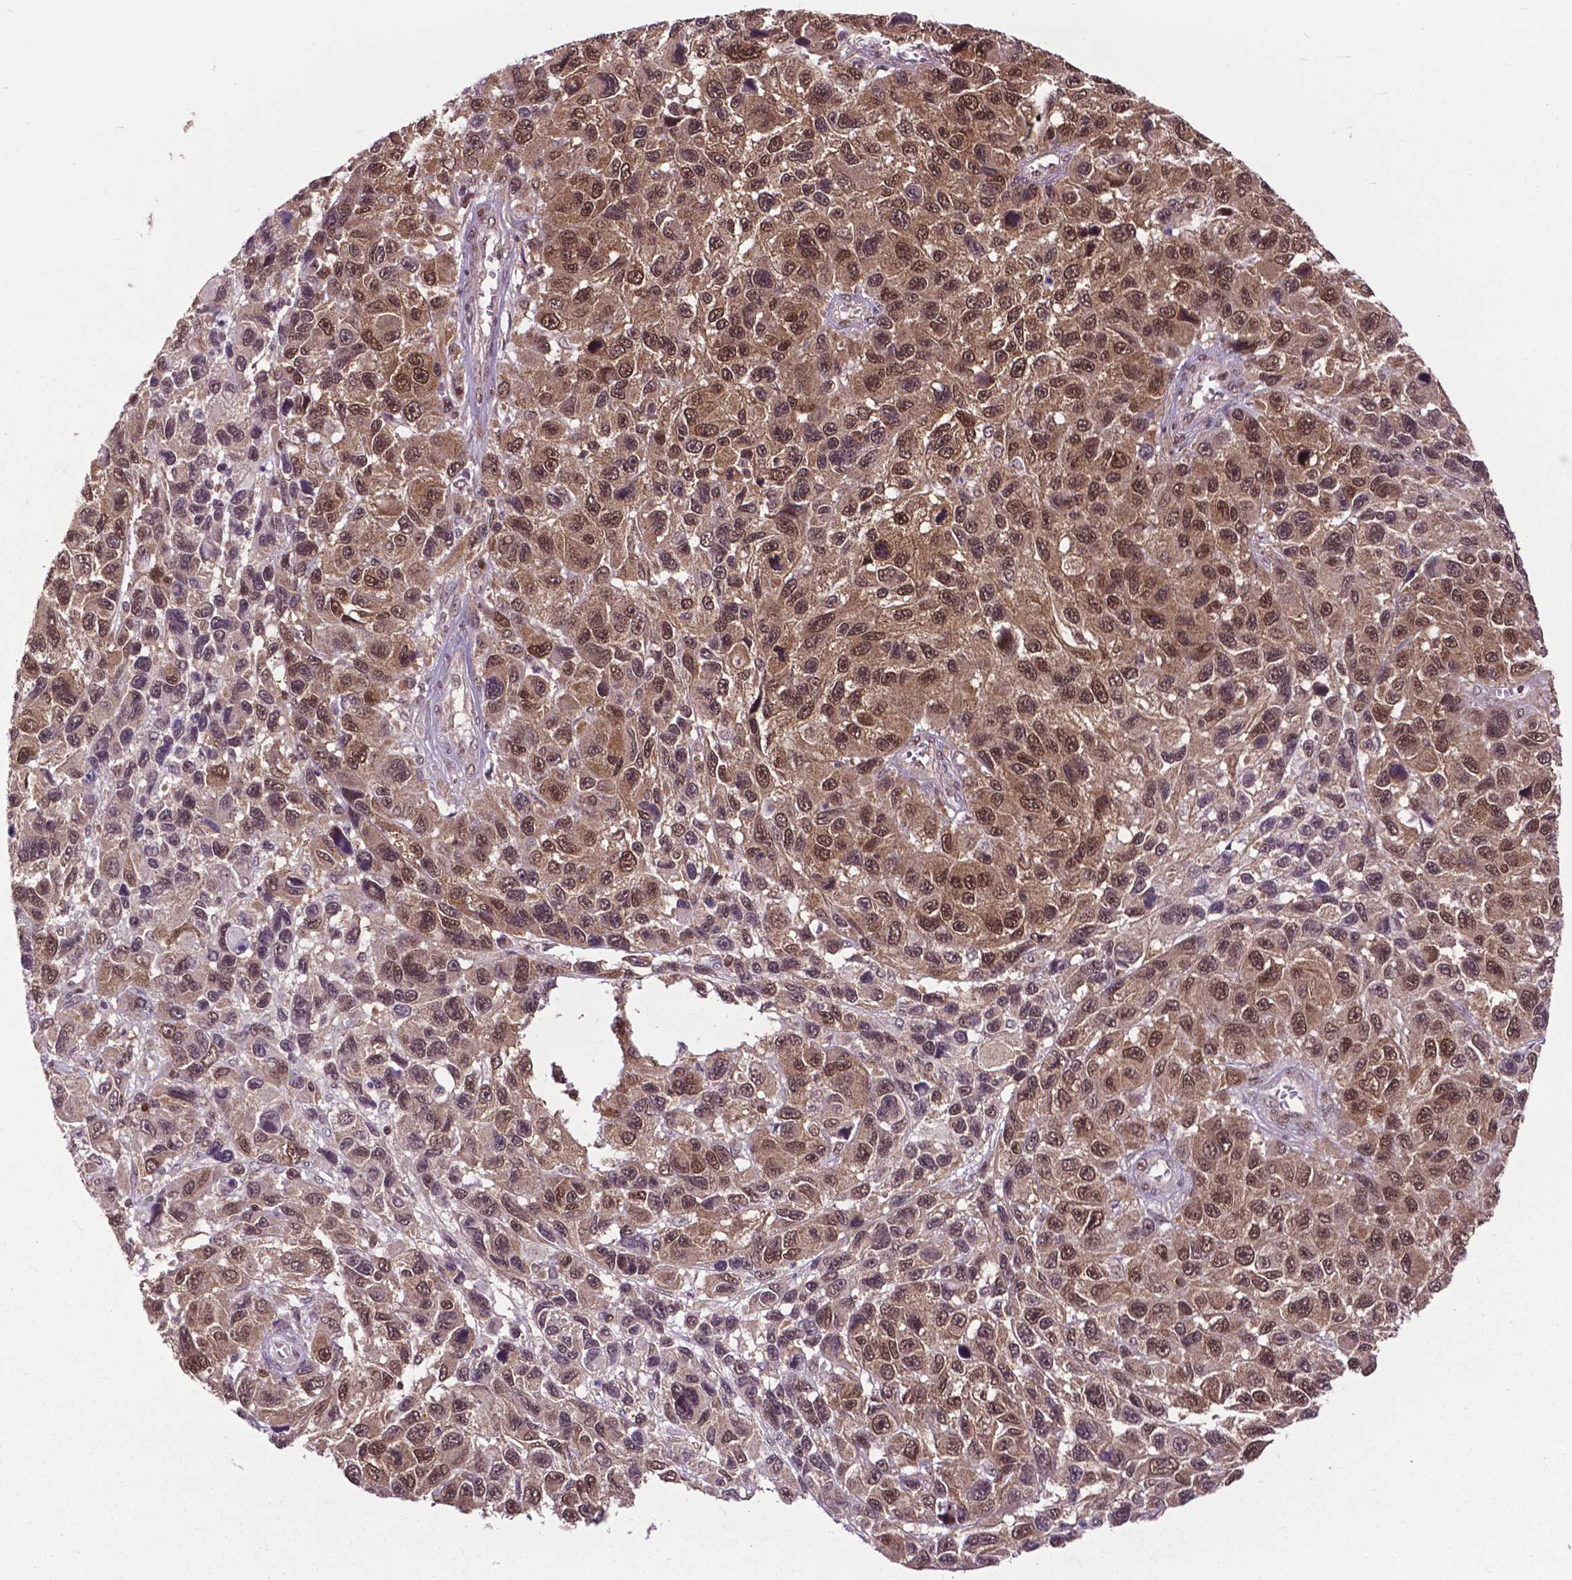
{"staining": {"intensity": "moderate", "quantity": ">75%", "location": "cytoplasmic/membranous,nuclear"}, "tissue": "melanoma", "cell_type": "Tumor cells", "image_type": "cancer", "snomed": [{"axis": "morphology", "description": "Malignant melanoma, NOS"}, {"axis": "topography", "description": "Skin"}], "caption": "Immunohistochemical staining of malignant melanoma displays medium levels of moderate cytoplasmic/membranous and nuclear staining in approximately >75% of tumor cells.", "gene": "FAF1", "patient": {"sex": "male", "age": 53}}